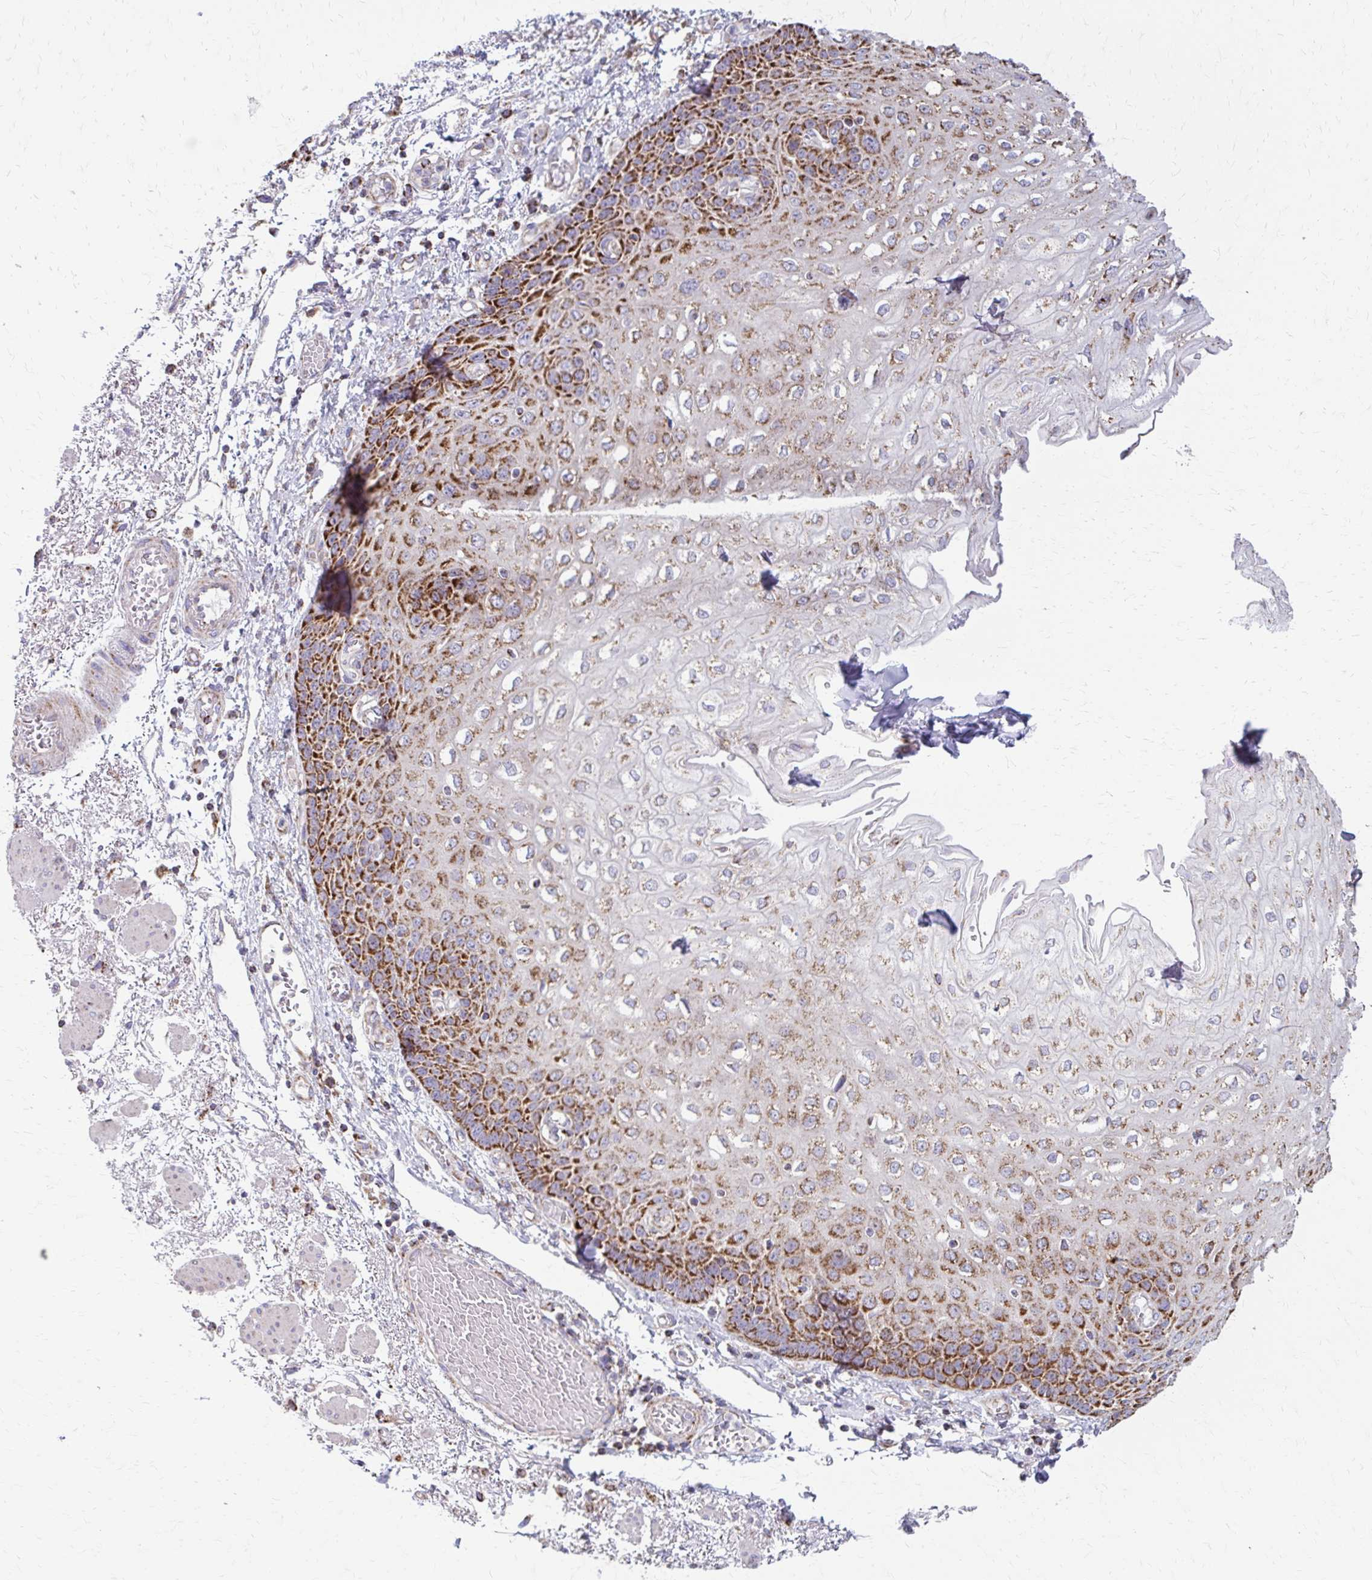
{"staining": {"intensity": "strong", "quantity": "25%-75%", "location": "cytoplasmic/membranous"}, "tissue": "esophagus", "cell_type": "Squamous epithelial cells", "image_type": "normal", "snomed": [{"axis": "morphology", "description": "Normal tissue, NOS"}, {"axis": "morphology", "description": "Adenocarcinoma, NOS"}, {"axis": "topography", "description": "Esophagus"}], "caption": "Esophagus was stained to show a protein in brown. There is high levels of strong cytoplasmic/membranous positivity in about 25%-75% of squamous epithelial cells. (Stains: DAB in brown, nuclei in blue, Microscopy: brightfield microscopy at high magnification).", "gene": "TVP23A", "patient": {"sex": "male", "age": 81}}